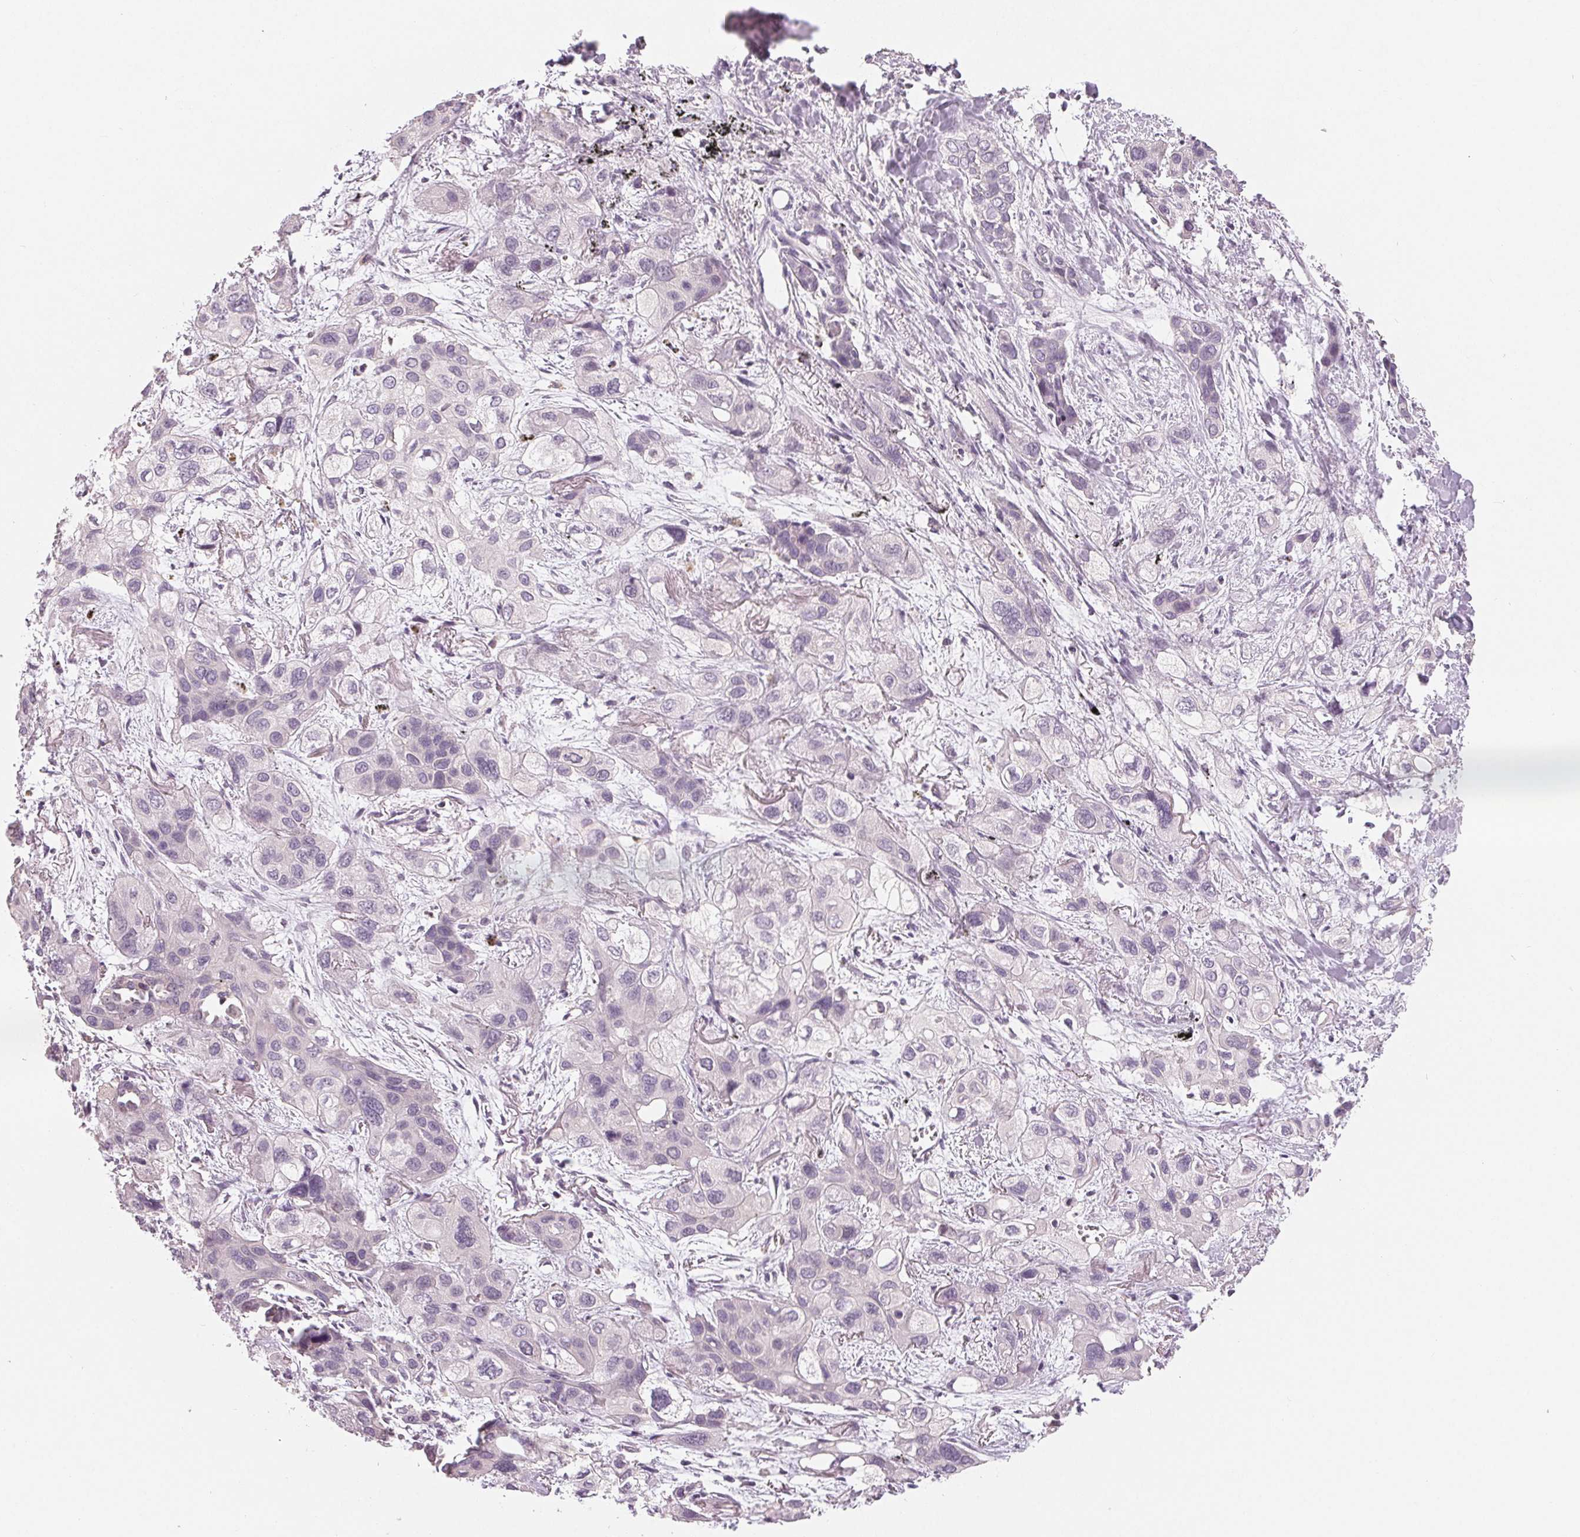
{"staining": {"intensity": "negative", "quantity": "none", "location": "none"}, "tissue": "lung cancer", "cell_type": "Tumor cells", "image_type": "cancer", "snomed": [{"axis": "morphology", "description": "Squamous cell carcinoma, NOS"}, {"axis": "morphology", "description": "Squamous cell carcinoma, metastatic, NOS"}, {"axis": "topography", "description": "Lung"}], "caption": "High magnification brightfield microscopy of lung cancer stained with DAB (brown) and counterstained with hematoxylin (blue): tumor cells show no significant expression. Nuclei are stained in blue.", "gene": "AQP8", "patient": {"sex": "male", "age": 59}}